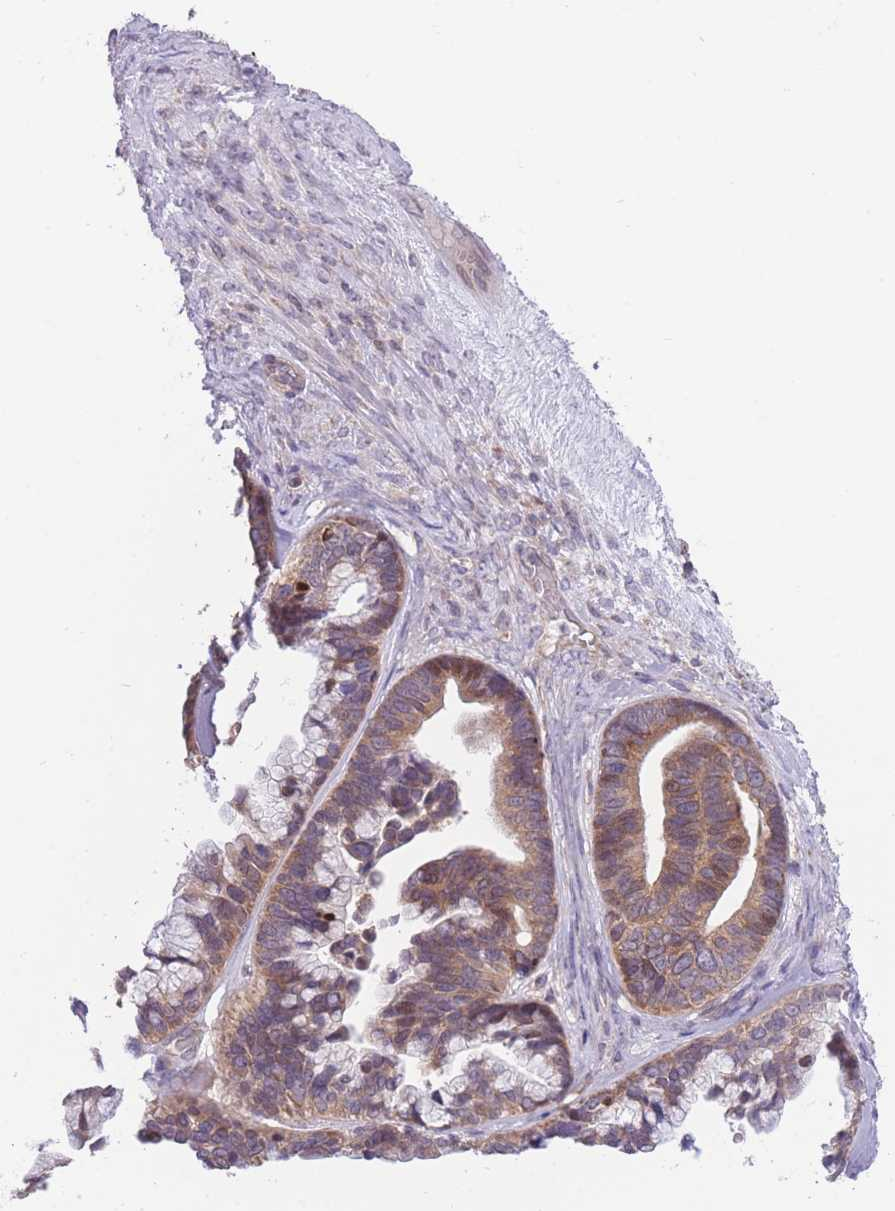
{"staining": {"intensity": "moderate", "quantity": ">75%", "location": "cytoplasmic/membranous"}, "tissue": "ovarian cancer", "cell_type": "Tumor cells", "image_type": "cancer", "snomed": [{"axis": "morphology", "description": "Cystadenocarcinoma, serous, NOS"}, {"axis": "topography", "description": "Ovary"}], "caption": "IHC image of human ovarian serous cystadenocarcinoma stained for a protein (brown), which shows medium levels of moderate cytoplasmic/membranous staining in about >75% of tumor cells.", "gene": "BOLA2B", "patient": {"sex": "female", "age": 56}}